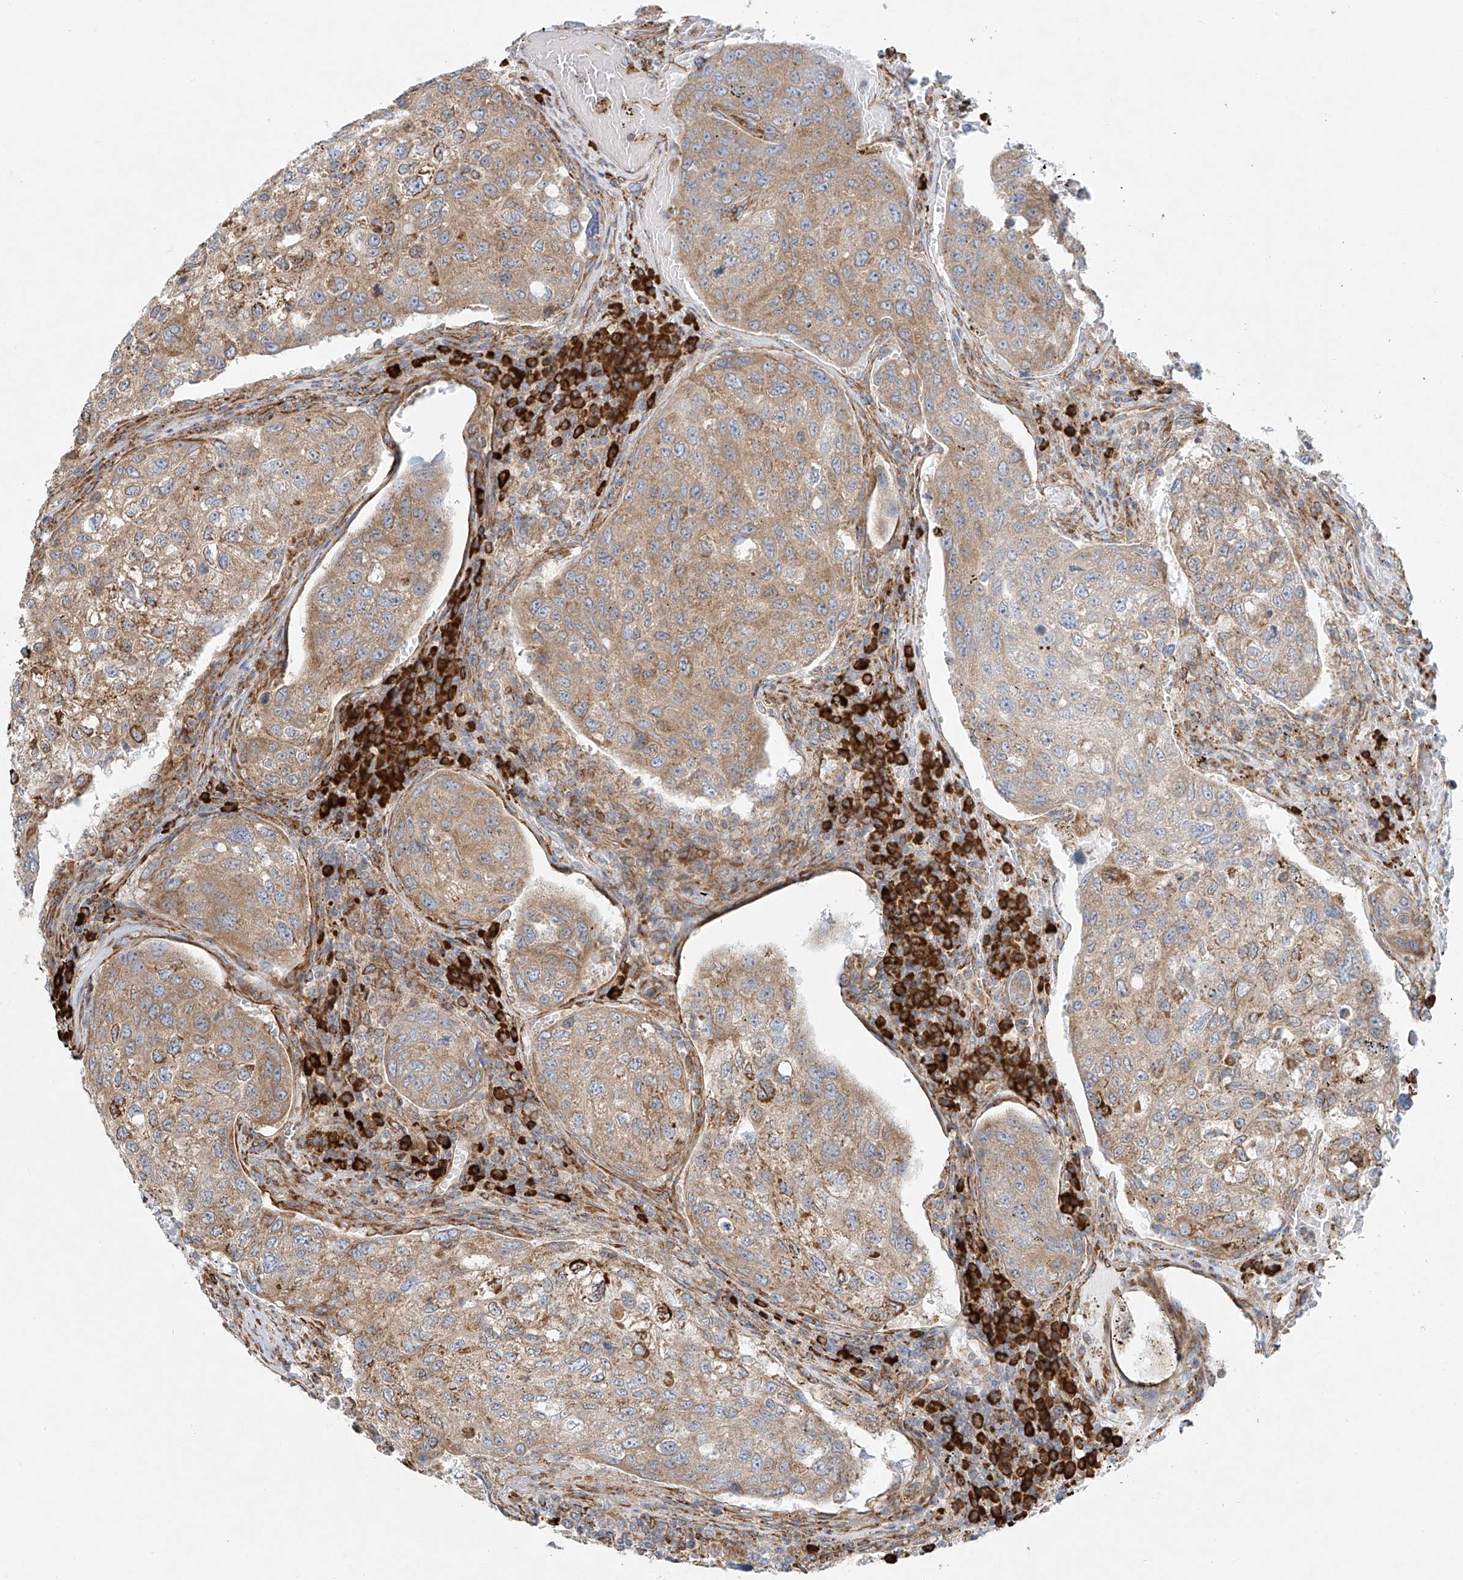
{"staining": {"intensity": "weak", "quantity": ">75%", "location": "cytoplasmic/membranous"}, "tissue": "urothelial cancer", "cell_type": "Tumor cells", "image_type": "cancer", "snomed": [{"axis": "morphology", "description": "Urothelial carcinoma, High grade"}, {"axis": "topography", "description": "Lymph node"}, {"axis": "topography", "description": "Urinary bladder"}], "caption": "Urothelial cancer stained with IHC reveals weak cytoplasmic/membranous staining in approximately >75% of tumor cells. Using DAB (3,3'-diaminobenzidine) (brown) and hematoxylin (blue) stains, captured at high magnification using brightfield microscopy.", "gene": "EIPR1", "patient": {"sex": "male", "age": 51}}